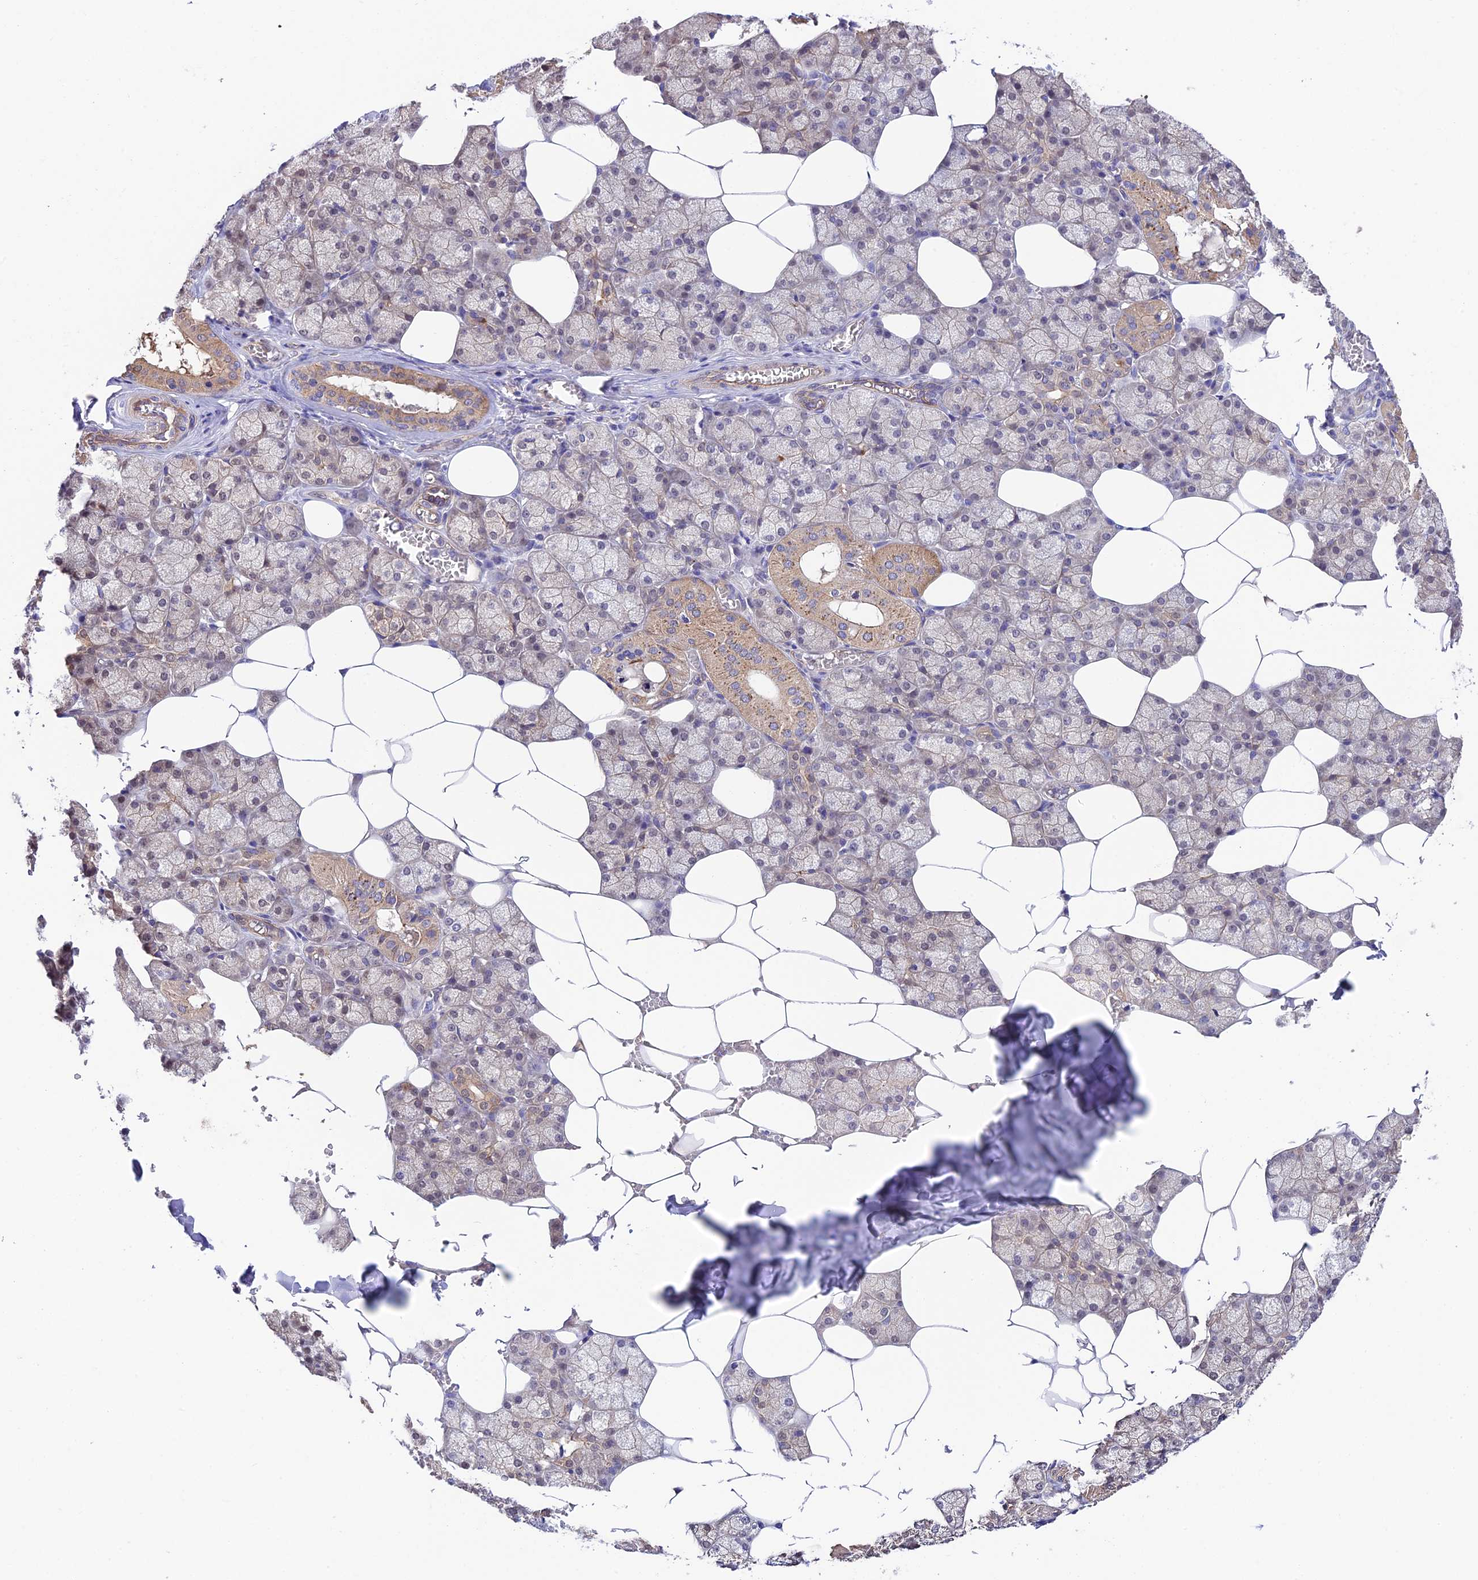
{"staining": {"intensity": "moderate", "quantity": "<25%", "location": "cytoplasmic/membranous"}, "tissue": "salivary gland", "cell_type": "Glandular cells", "image_type": "normal", "snomed": [{"axis": "morphology", "description": "Normal tissue, NOS"}, {"axis": "topography", "description": "Salivary gland"}], "caption": "A high-resolution histopathology image shows IHC staining of benign salivary gland, which displays moderate cytoplasmic/membranous positivity in about <25% of glandular cells.", "gene": "QRFP", "patient": {"sex": "male", "age": 62}}